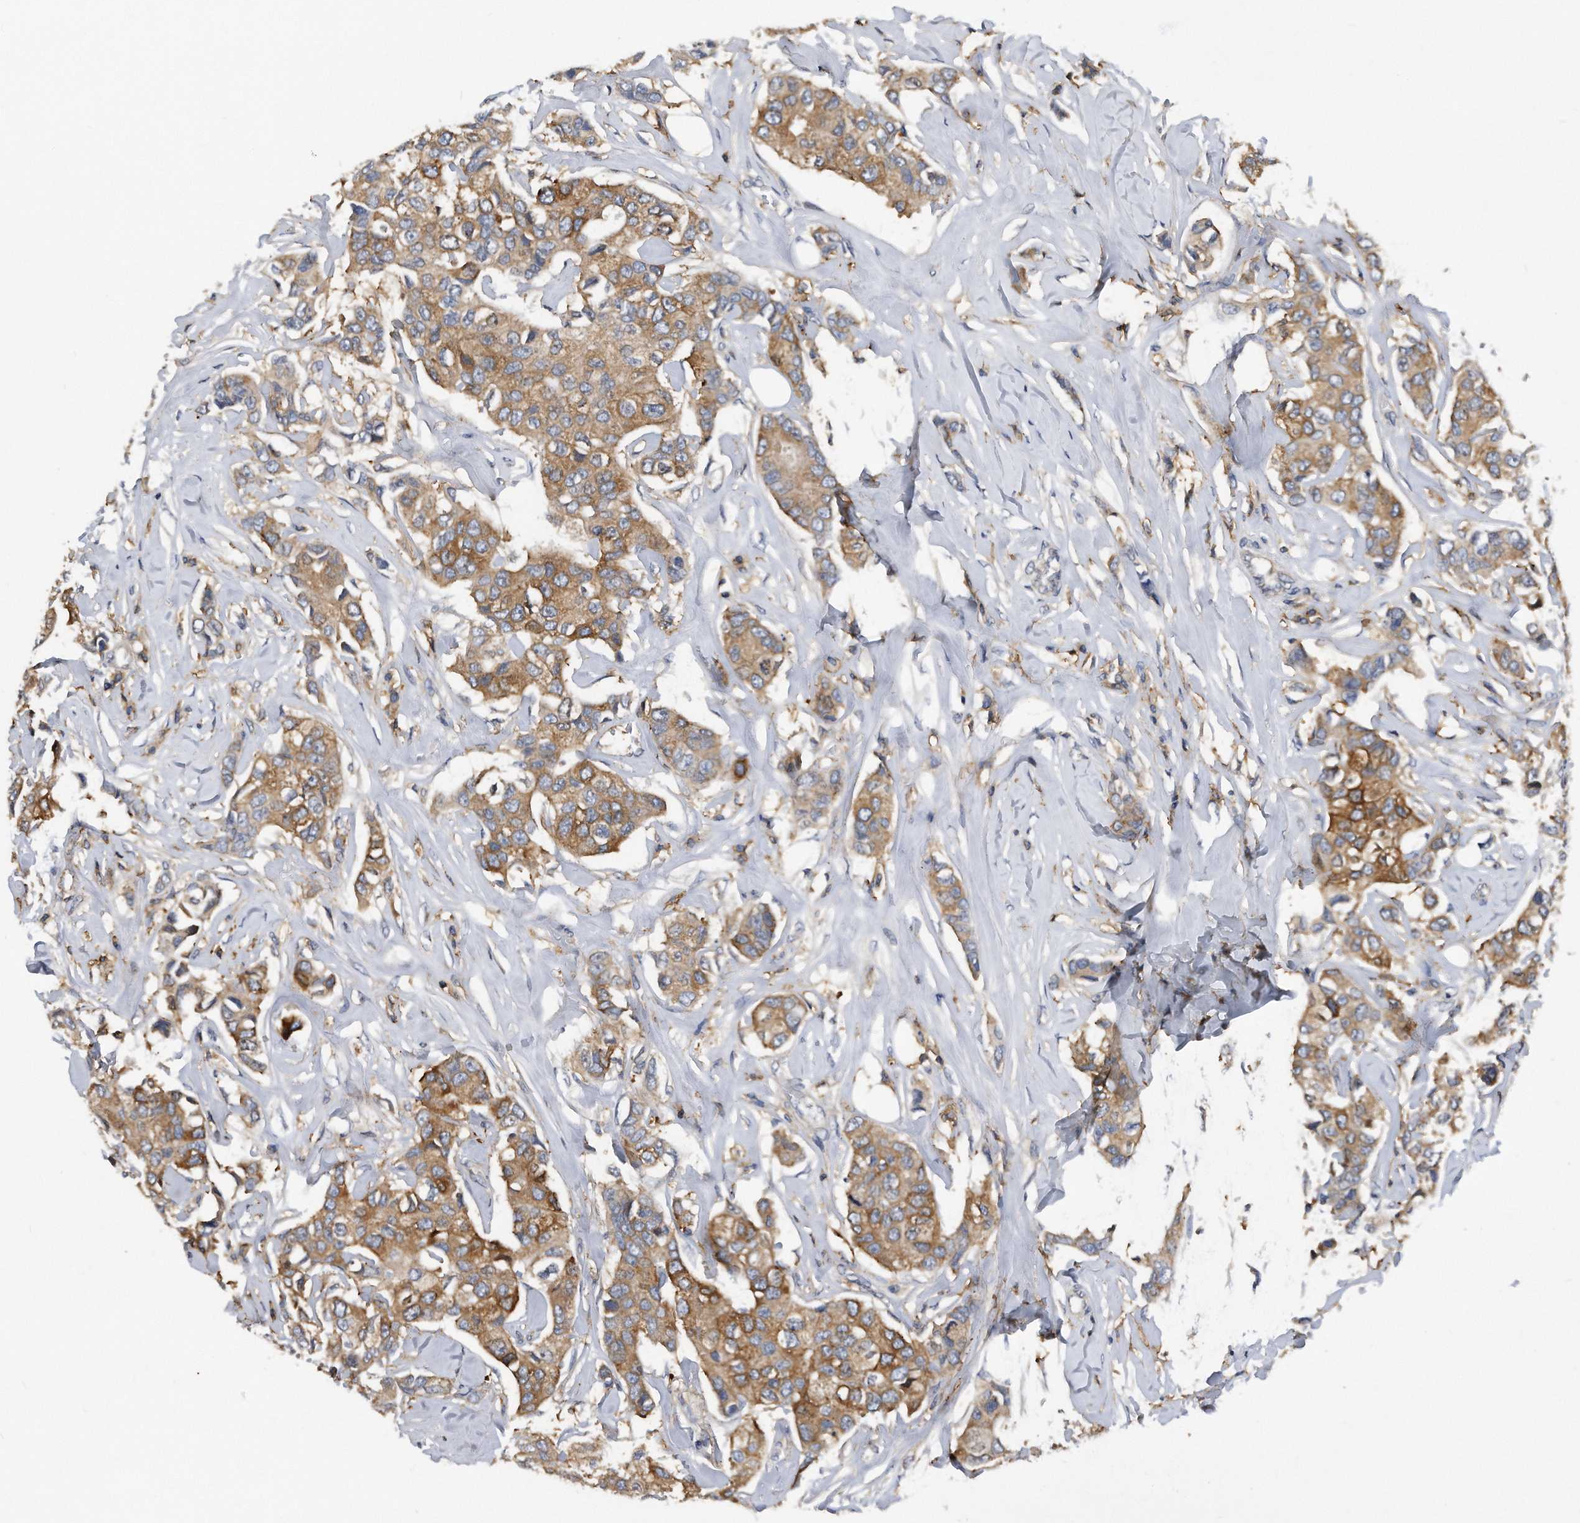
{"staining": {"intensity": "moderate", "quantity": ">75%", "location": "cytoplasmic/membranous"}, "tissue": "breast cancer", "cell_type": "Tumor cells", "image_type": "cancer", "snomed": [{"axis": "morphology", "description": "Duct carcinoma"}, {"axis": "topography", "description": "Breast"}], "caption": "Breast intraductal carcinoma tissue displays moderate cytoplasmic/membranous staining in approximately >75% of tumor cells Immunohistochemistry (ihc) stains the protein of interest in brown and the nuclei are stained blue.", "gene": "ATG5", "patient": {"sex": "female", "age": 80}}